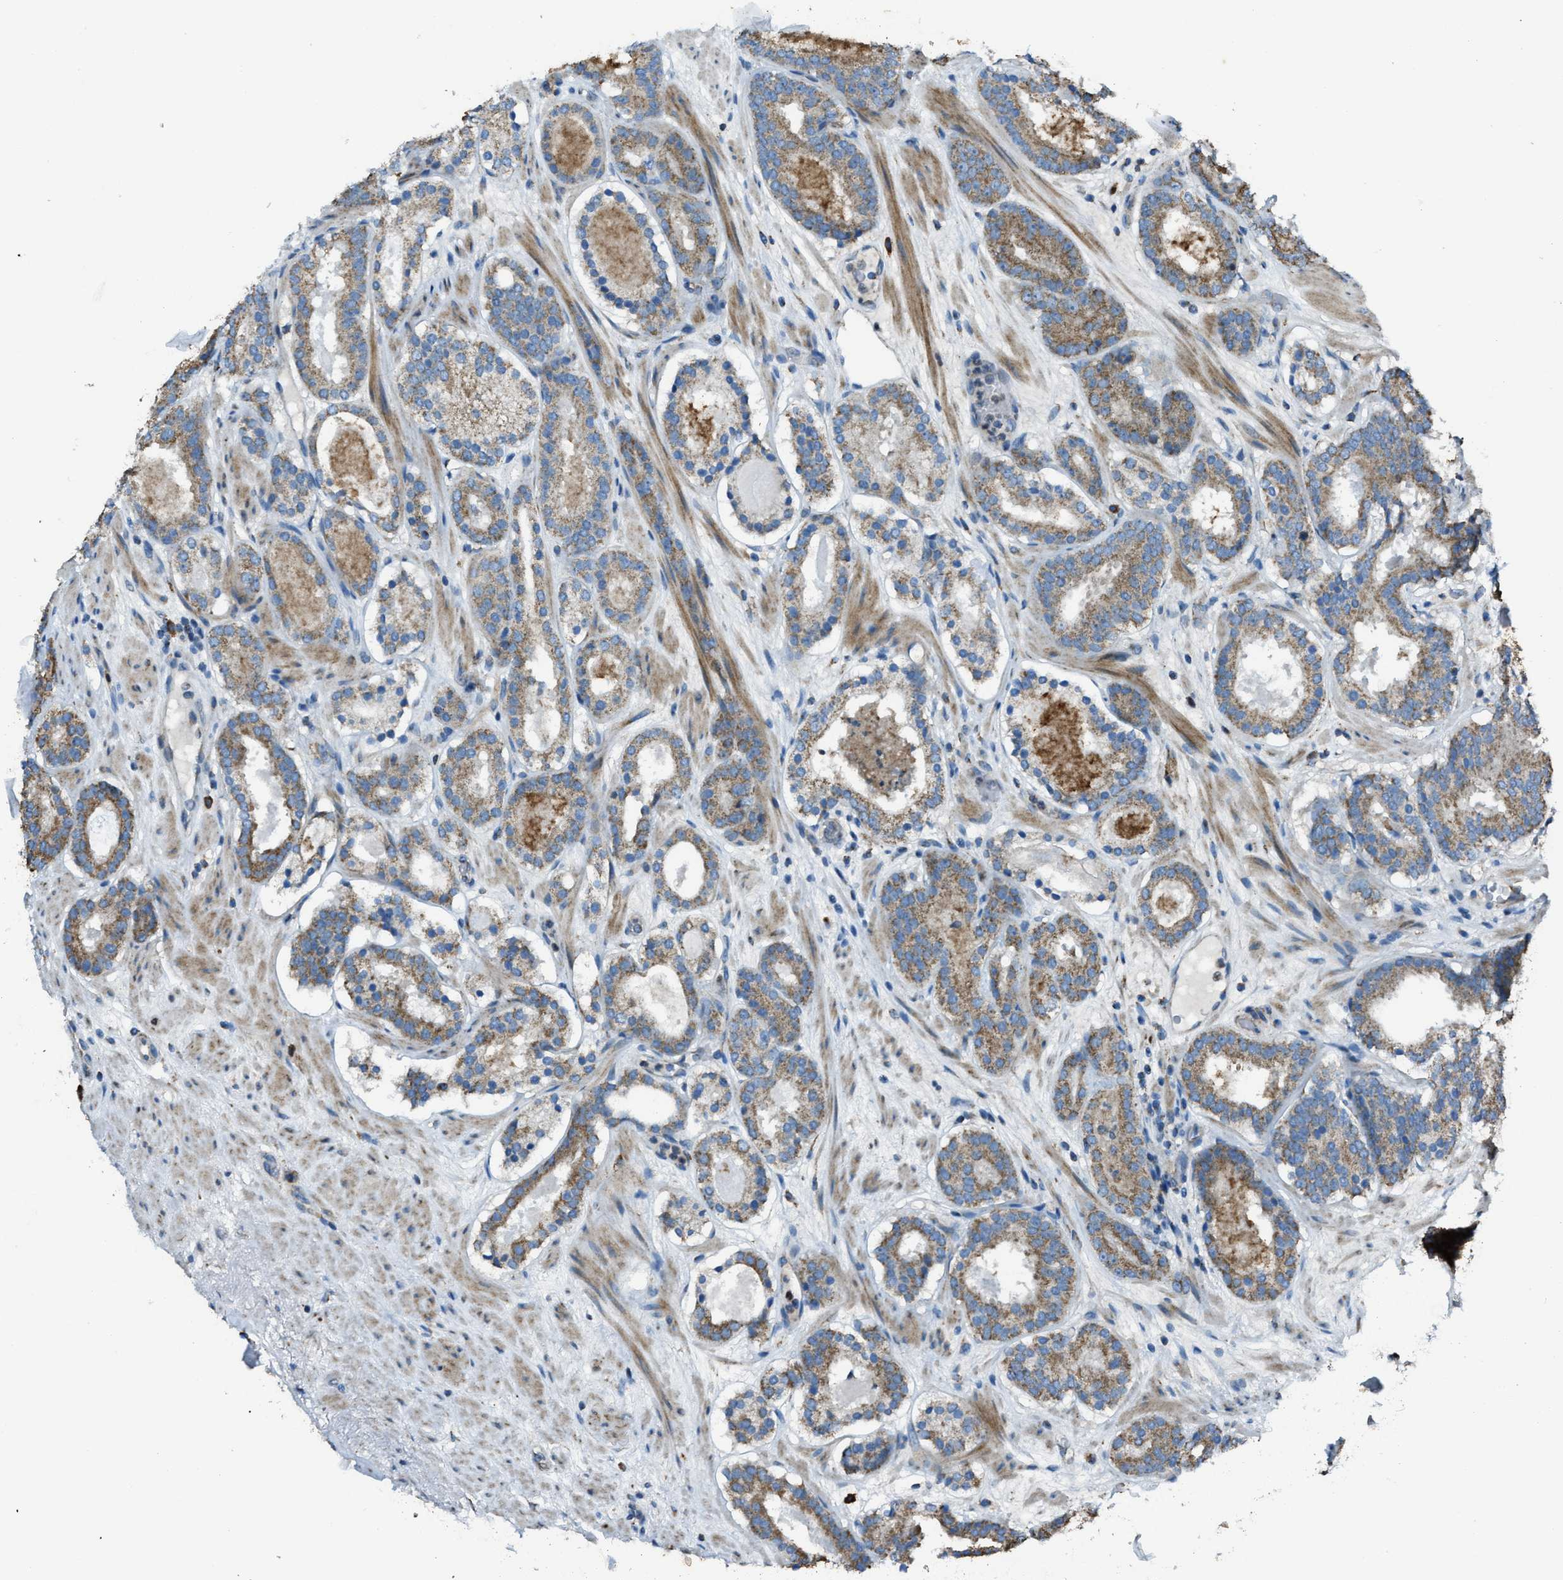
{"staining": {"intensity": "moderate", "quantity": ">75%", "location": "cytoplasmic/membranous"}, "tissue": "prostate cancer", "cell_type": "Tumor cells", "image_type": "cancer", "snomed": [{"axis": "morphology", "description": "Adenocarcinoma, Low grade"}, {"axis": "topography", "description": "Prostate"}], "caption": "IHC (DAB) staining of prostate low-grade adenocarcinoma exhibits moderate cytoplasmic/membranous protein positivity in about >75% of tumor cells.", "gene": "SLC25A11", "patient": {"sex": "male", "age": 69}}